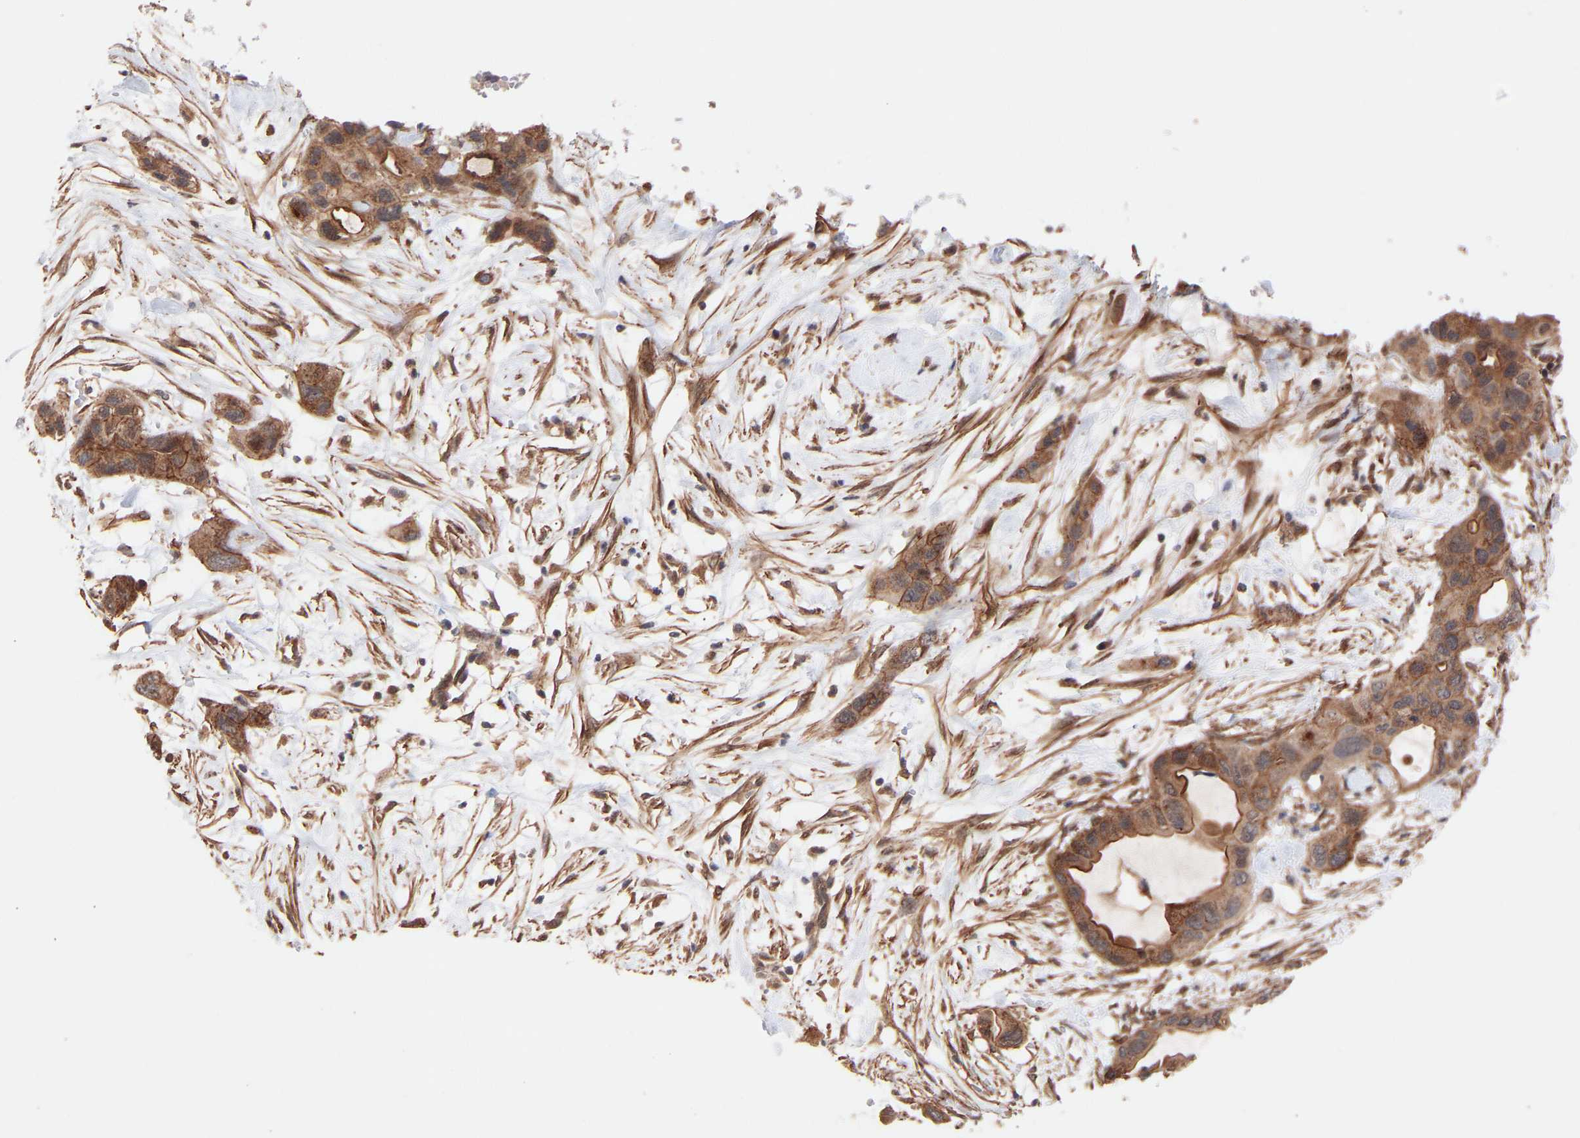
{"staining": {"intensity": "moderate", "quantity": ">75%", "location": "cytoplasmic/membranous"}, "tissue": "pancreatic cancer", "cell_type": "Tumor cells", "image_type": "cancer", "snomed": [{"axis": "morphology", "description": "Adenocarcinoma, NOS"}, {"axis": "topography", "description": "Pancreas"}], "caption": "This histopathology image reveals IHC staining of human pancreatic cancer, with medium moderate cytoplasmic/membranous staining in approximately >75% of tumor cells.", "gene": "PDLIM5", "patient": {"sex": "female", "age": 71}}